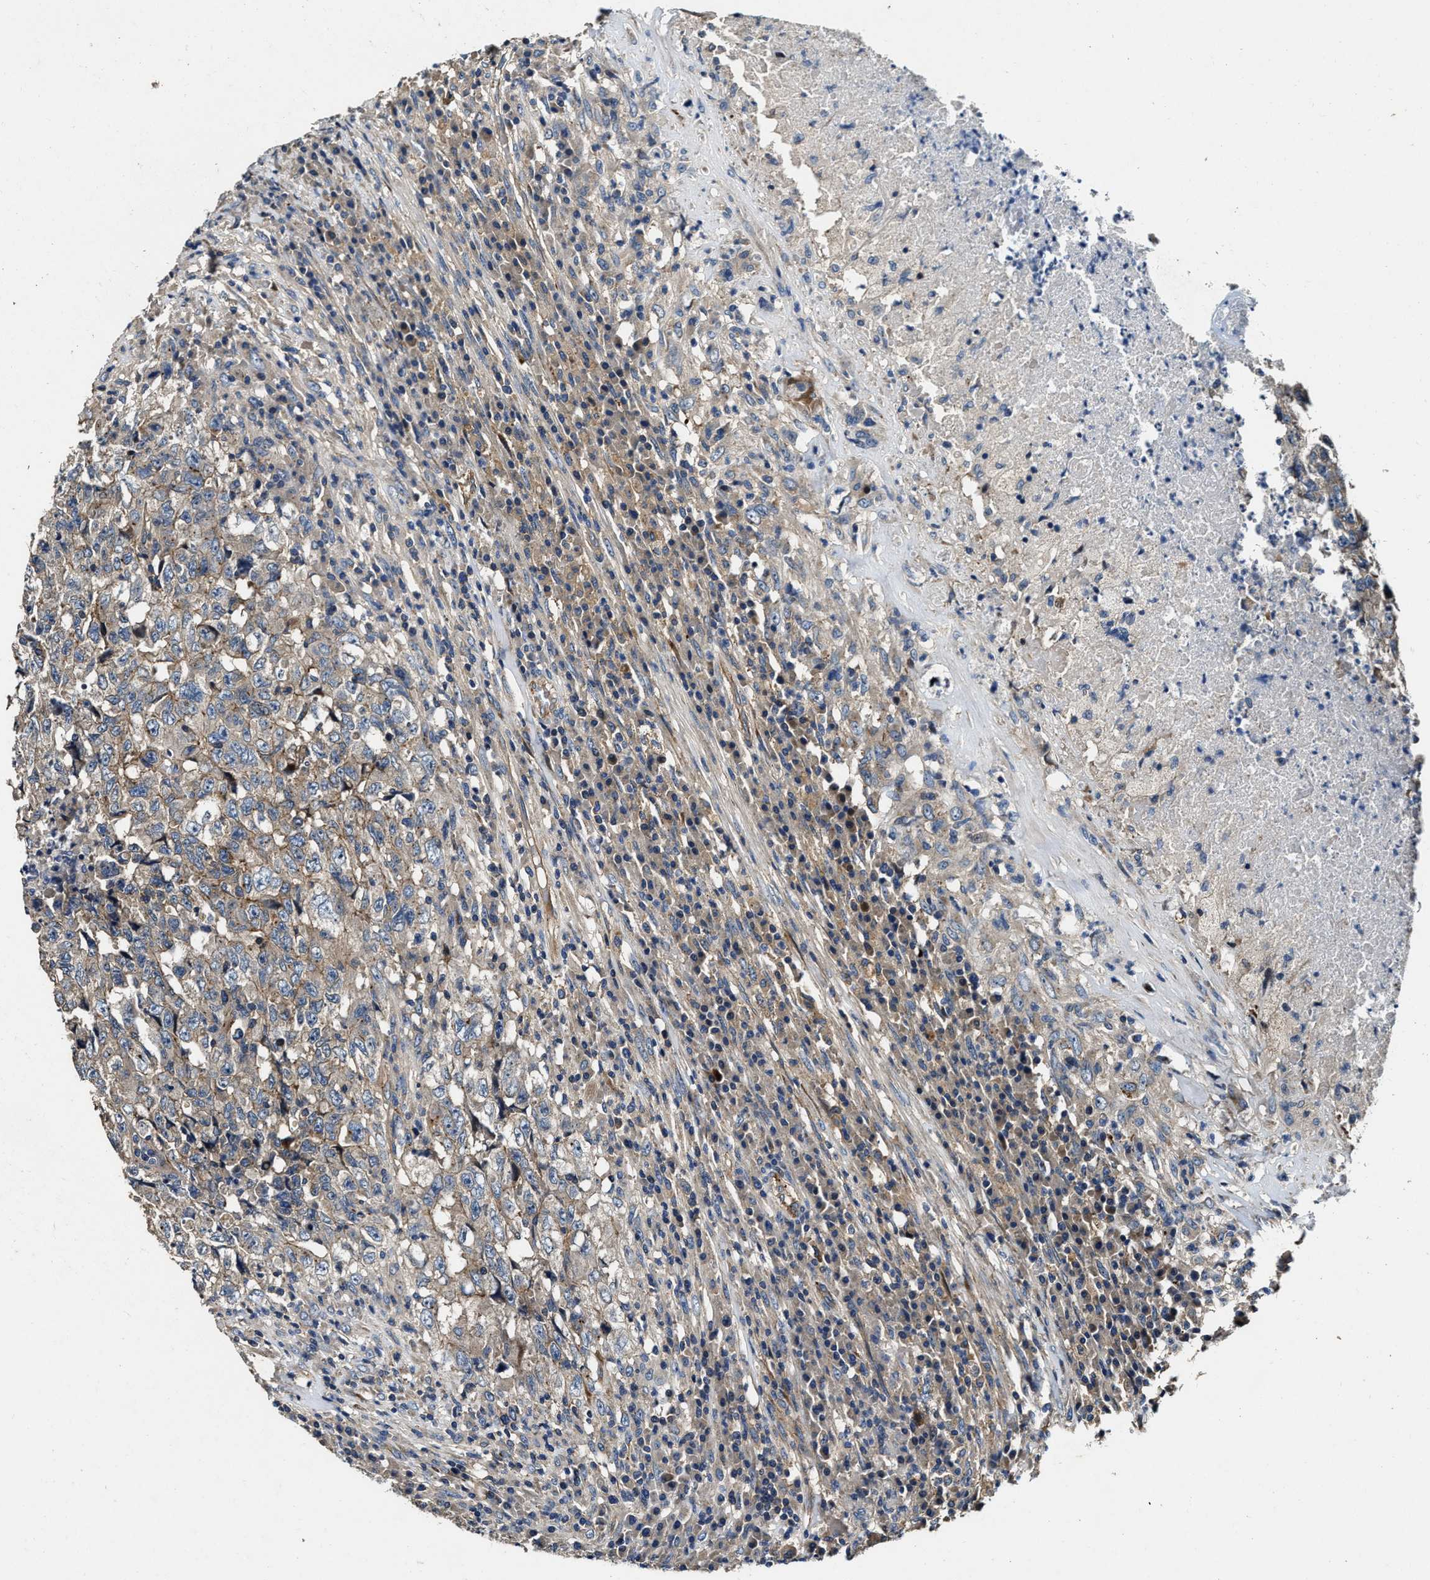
{"staining": {"intensity": "weak", "quantity": "25%-75%", "location": "cytoplasmic/membranous"}, "tissue": "testis cancer", "cell_type": "Tumor cells", "image_type": "cancer", "snomed": [{"axis": "morphology", "description": "Necrosis, NOS"}, {"axis": "morphology", "description": "Carcinoma, Embryonal, NOS"}, {"axis": "topography", "description": "Testis"}], "caption": "This photomicrograph reveals immunohistochemistry staining of human testis cancer, with low weak cytoplasmic/membranous positivity in approximately 25%-75% of tumor cells.", "gene": "PTAR1", "patient": {"sex": "male", "age": 19}}